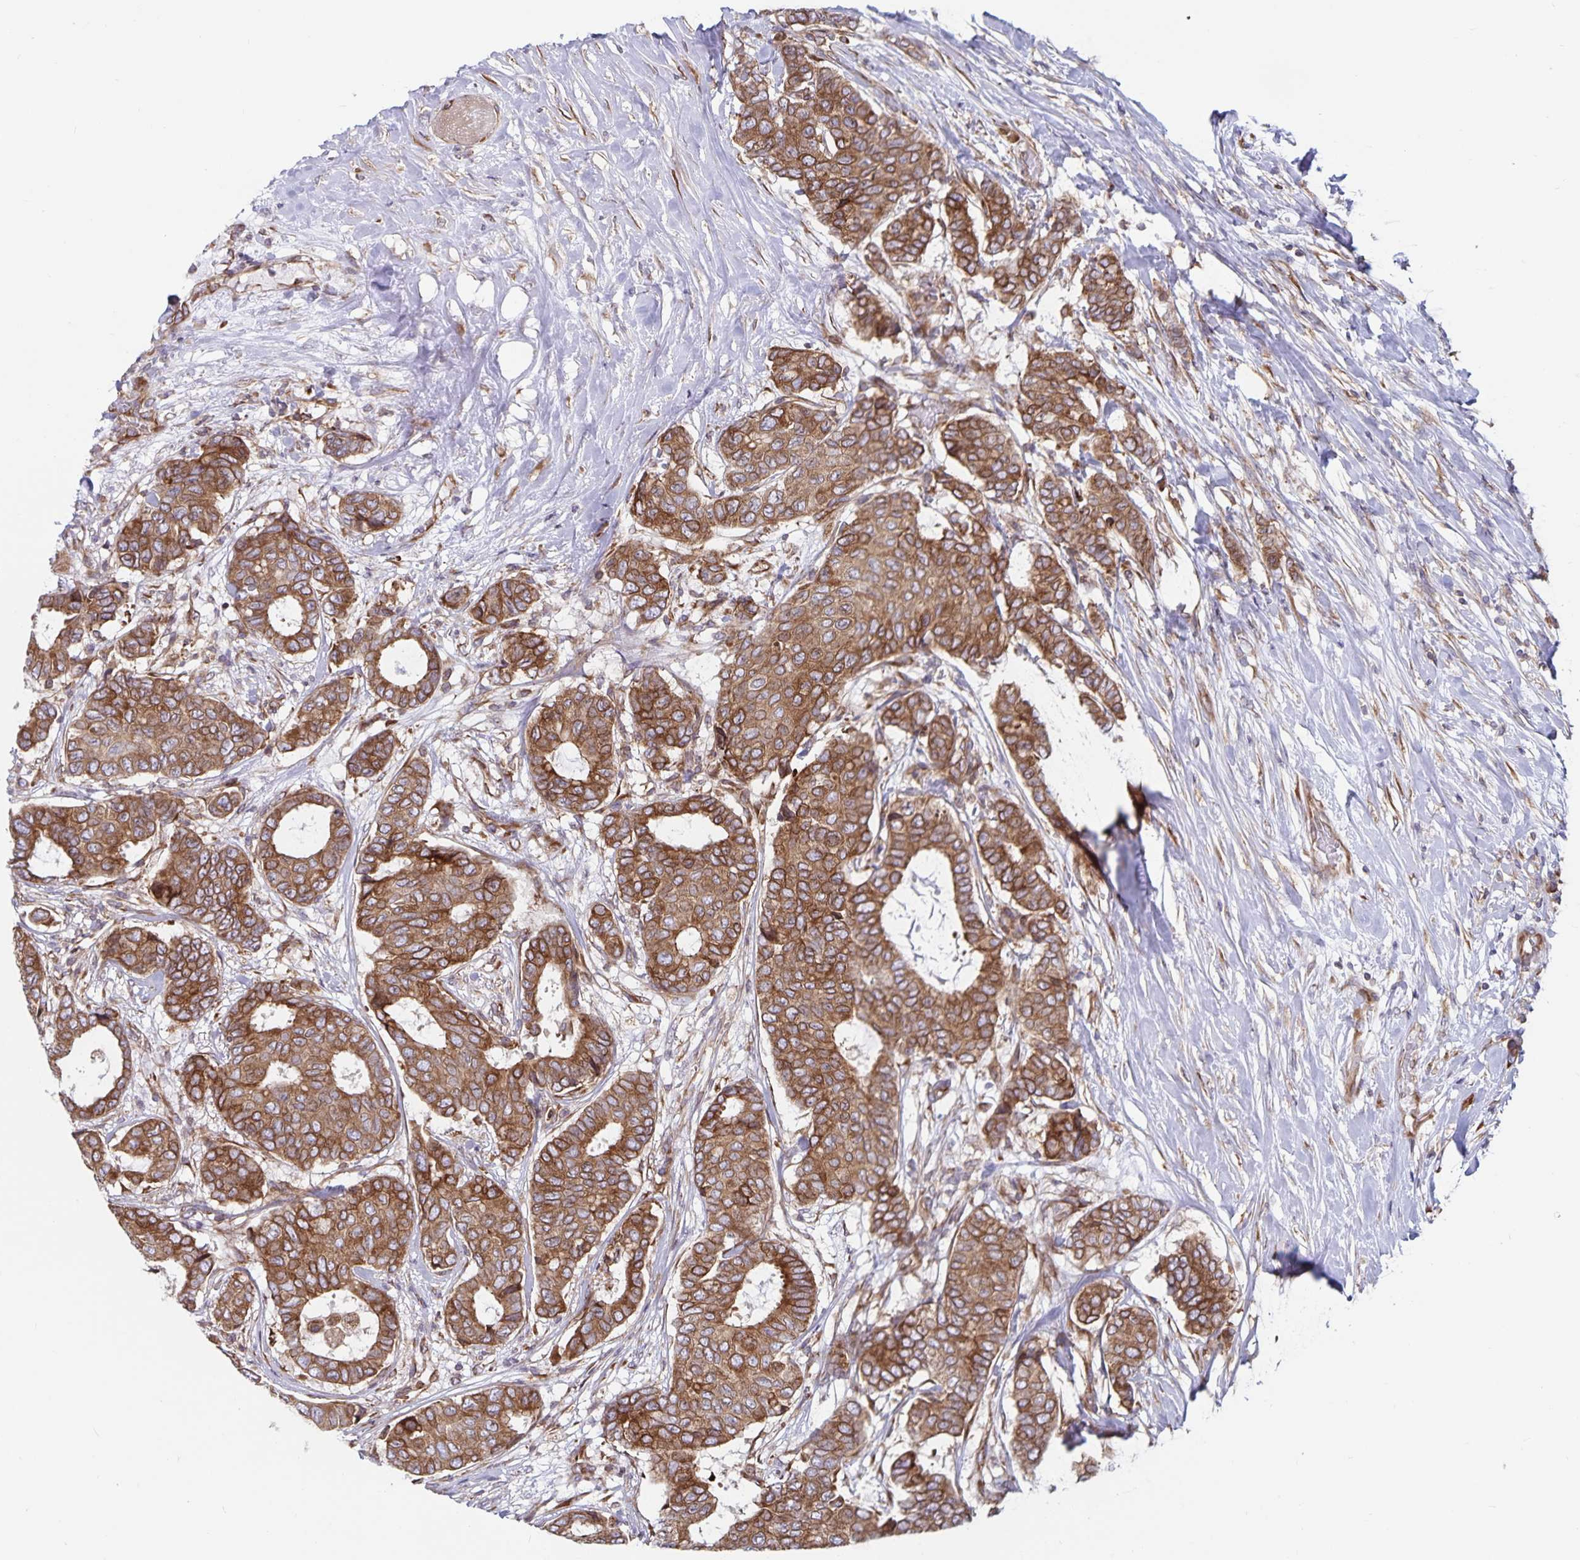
{"staining": {"intensity": "moderate", "quantity": ">75%", "location": "cytoplasmic/membranous"}, "tissue": "breast cancer", "cell_type": "Tumor cells", "image_type": "cancer", "snomed": [{"axis": "morphology", "description": "Duct carcinoma"}, {"axis": "topography", "description": "Breast"}], "caption": "Immunohistochemistry of human intraductal carcinoma (breast) displays medium levels of moderate cytoplasmic/membranous positivity in approximately >75% of tumor cells.", "gene": "SEC62", "patient": {"sex": "female", "age": 75}}